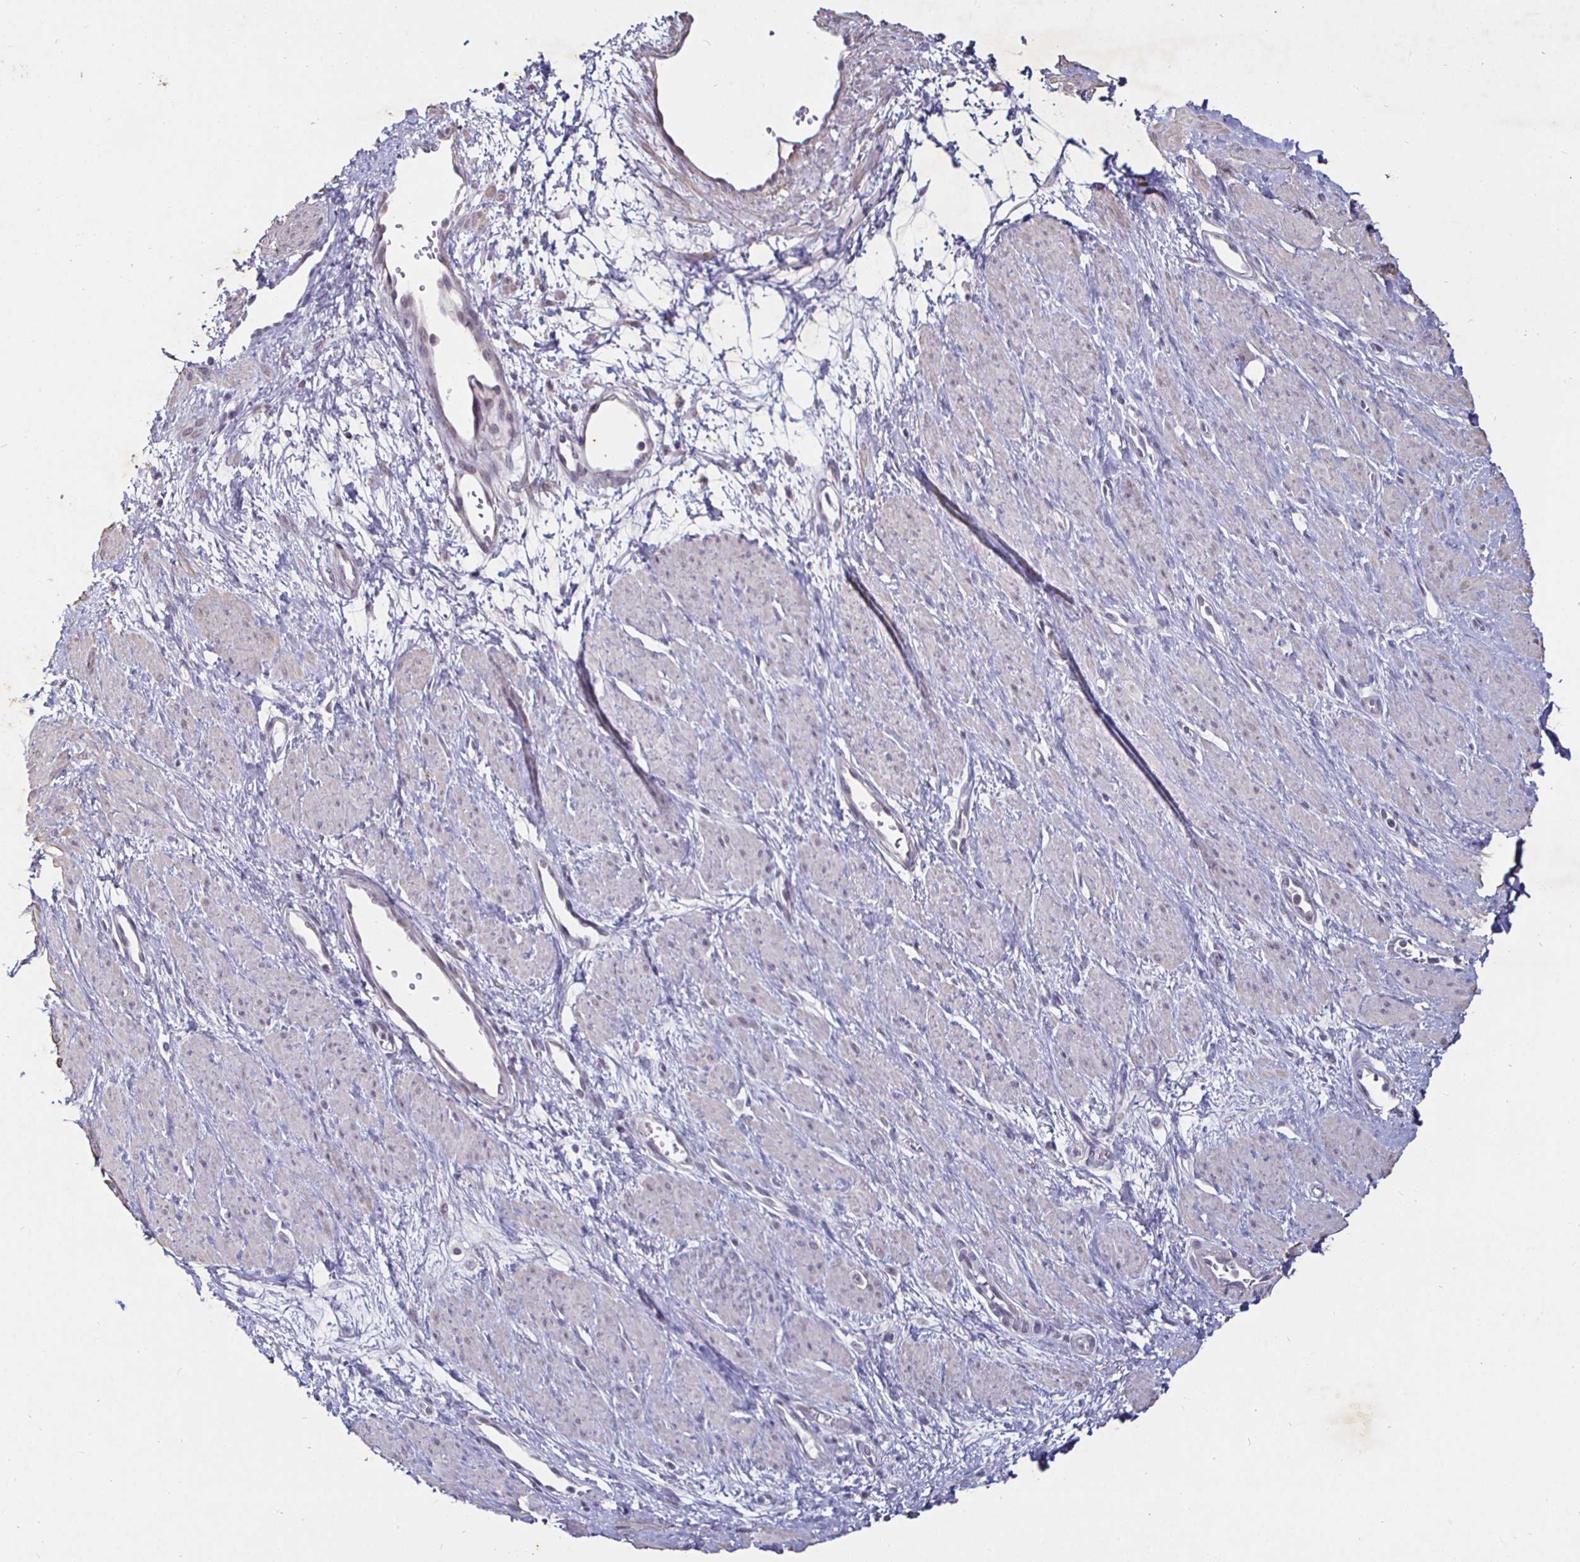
{"staining": {"intensity": "negative", "quantity": "none", "location": "none"}, "tissue": "smooth muscle", "cell_type": "Smooth muscle cells", "image_type": "normal", "snomed": [{"axis": "morphology", "description": "Normal tissue, NOS"}, {"axis": "topography", "description": "Smooth muscle"}, {"axis": "topography", "description": "Uterus"}], "caption": "This histopathology image is of unremarkable smooth muscle stained with immunohistochemistry (IHC) to label a protein in brown with the nuclei are counter-stained blue. There is no expression in smooth muscle cells.", "gene": "MLH1", "patient": {"sex": "female", "age": 39}}